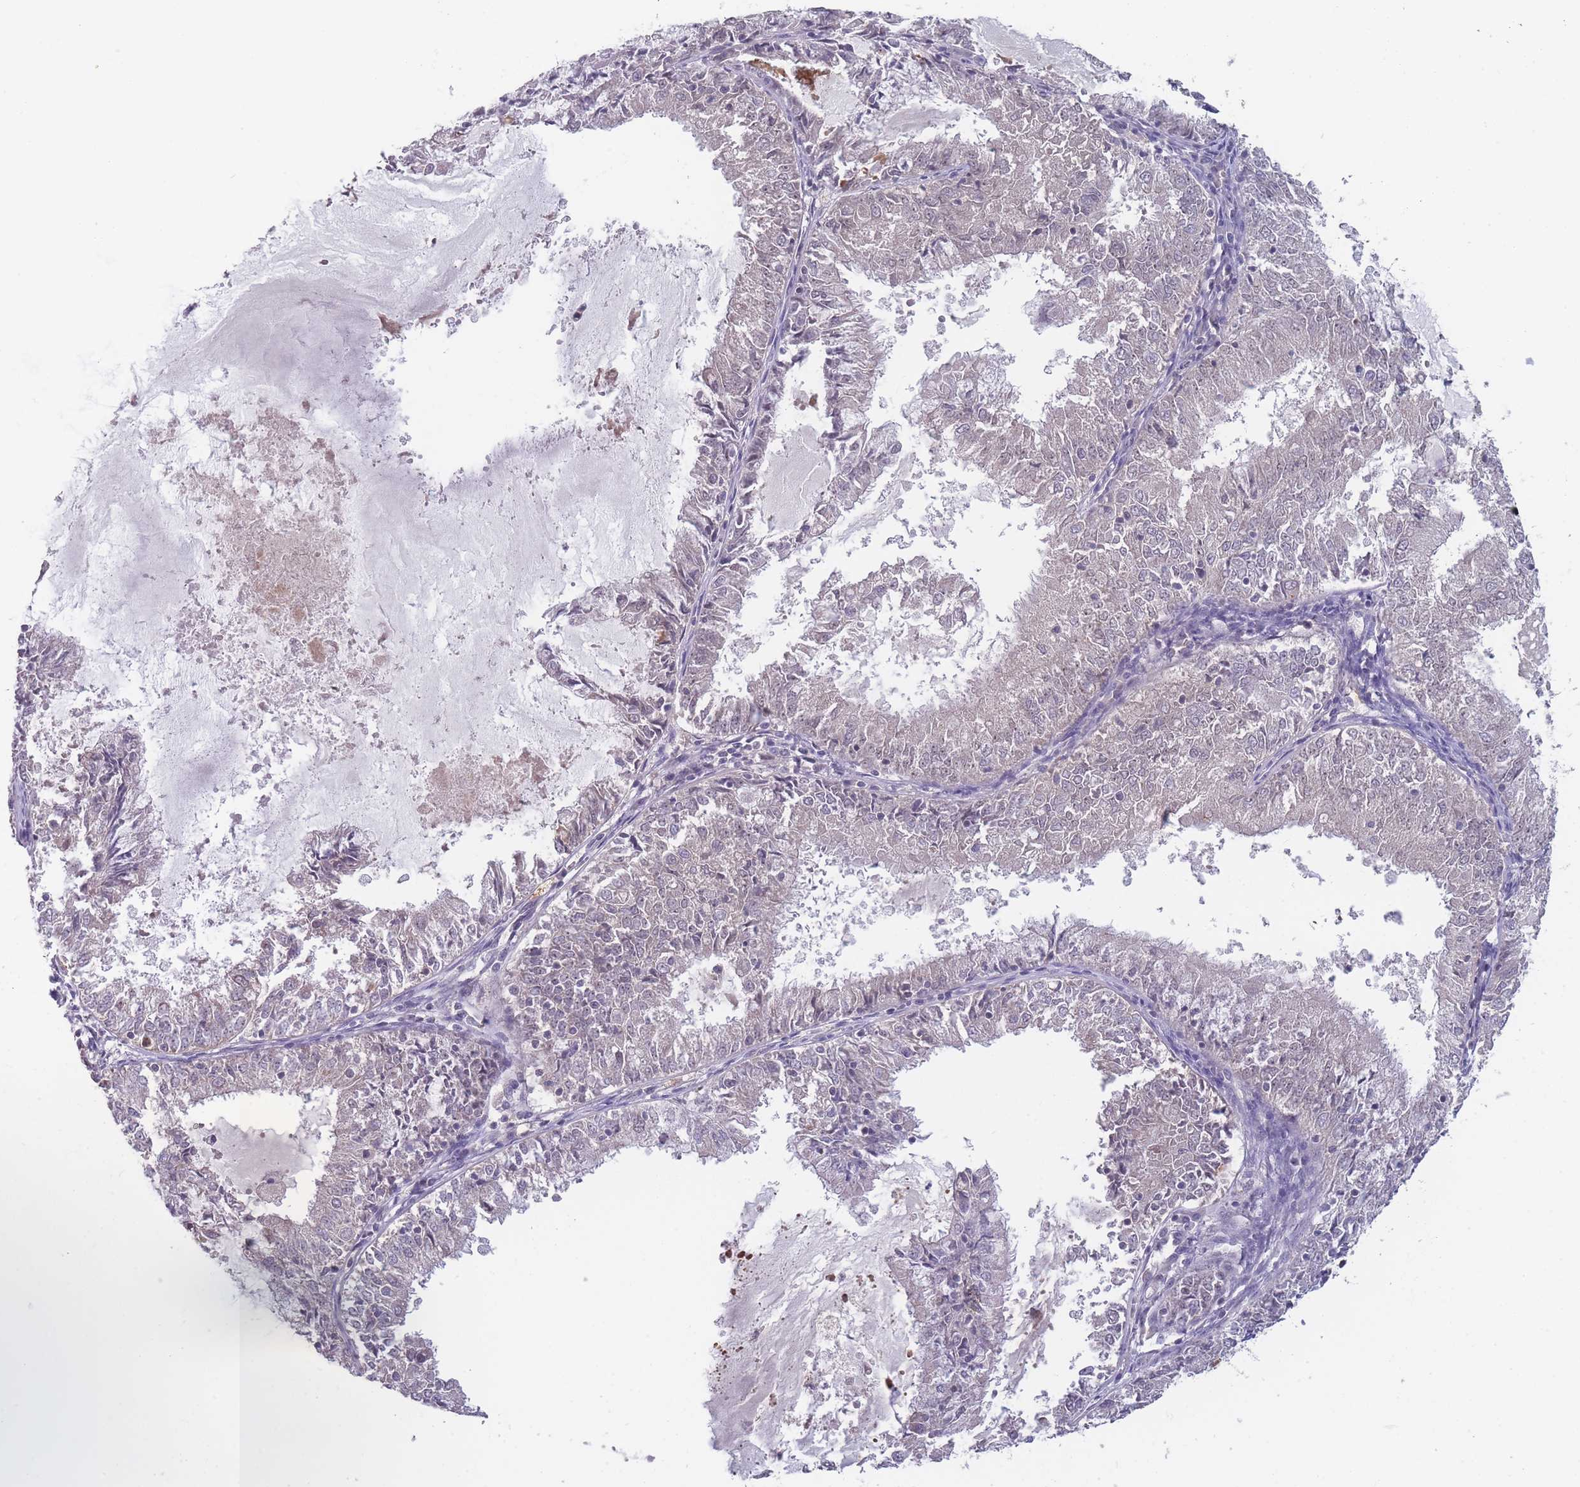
{"staining": {"intensity": "negative", "quantity": "none", "location": "none"}, "tissue": "endometrial cancer", "cell_type": "Tumor cells", "image_type": "cancer", "snomed": [{"axis": "morphology", "description": "Adenocarcinoma, NOS"}, {"axis": "topography", "description": "Endometrium"}], "caption": "The immunohistochemistry image has no significant staining in tumor cells of adenocarcinoma (endometrial) tissue.", "gene": "TMEM232", "patient": {"sex": "female", "age": 57}}